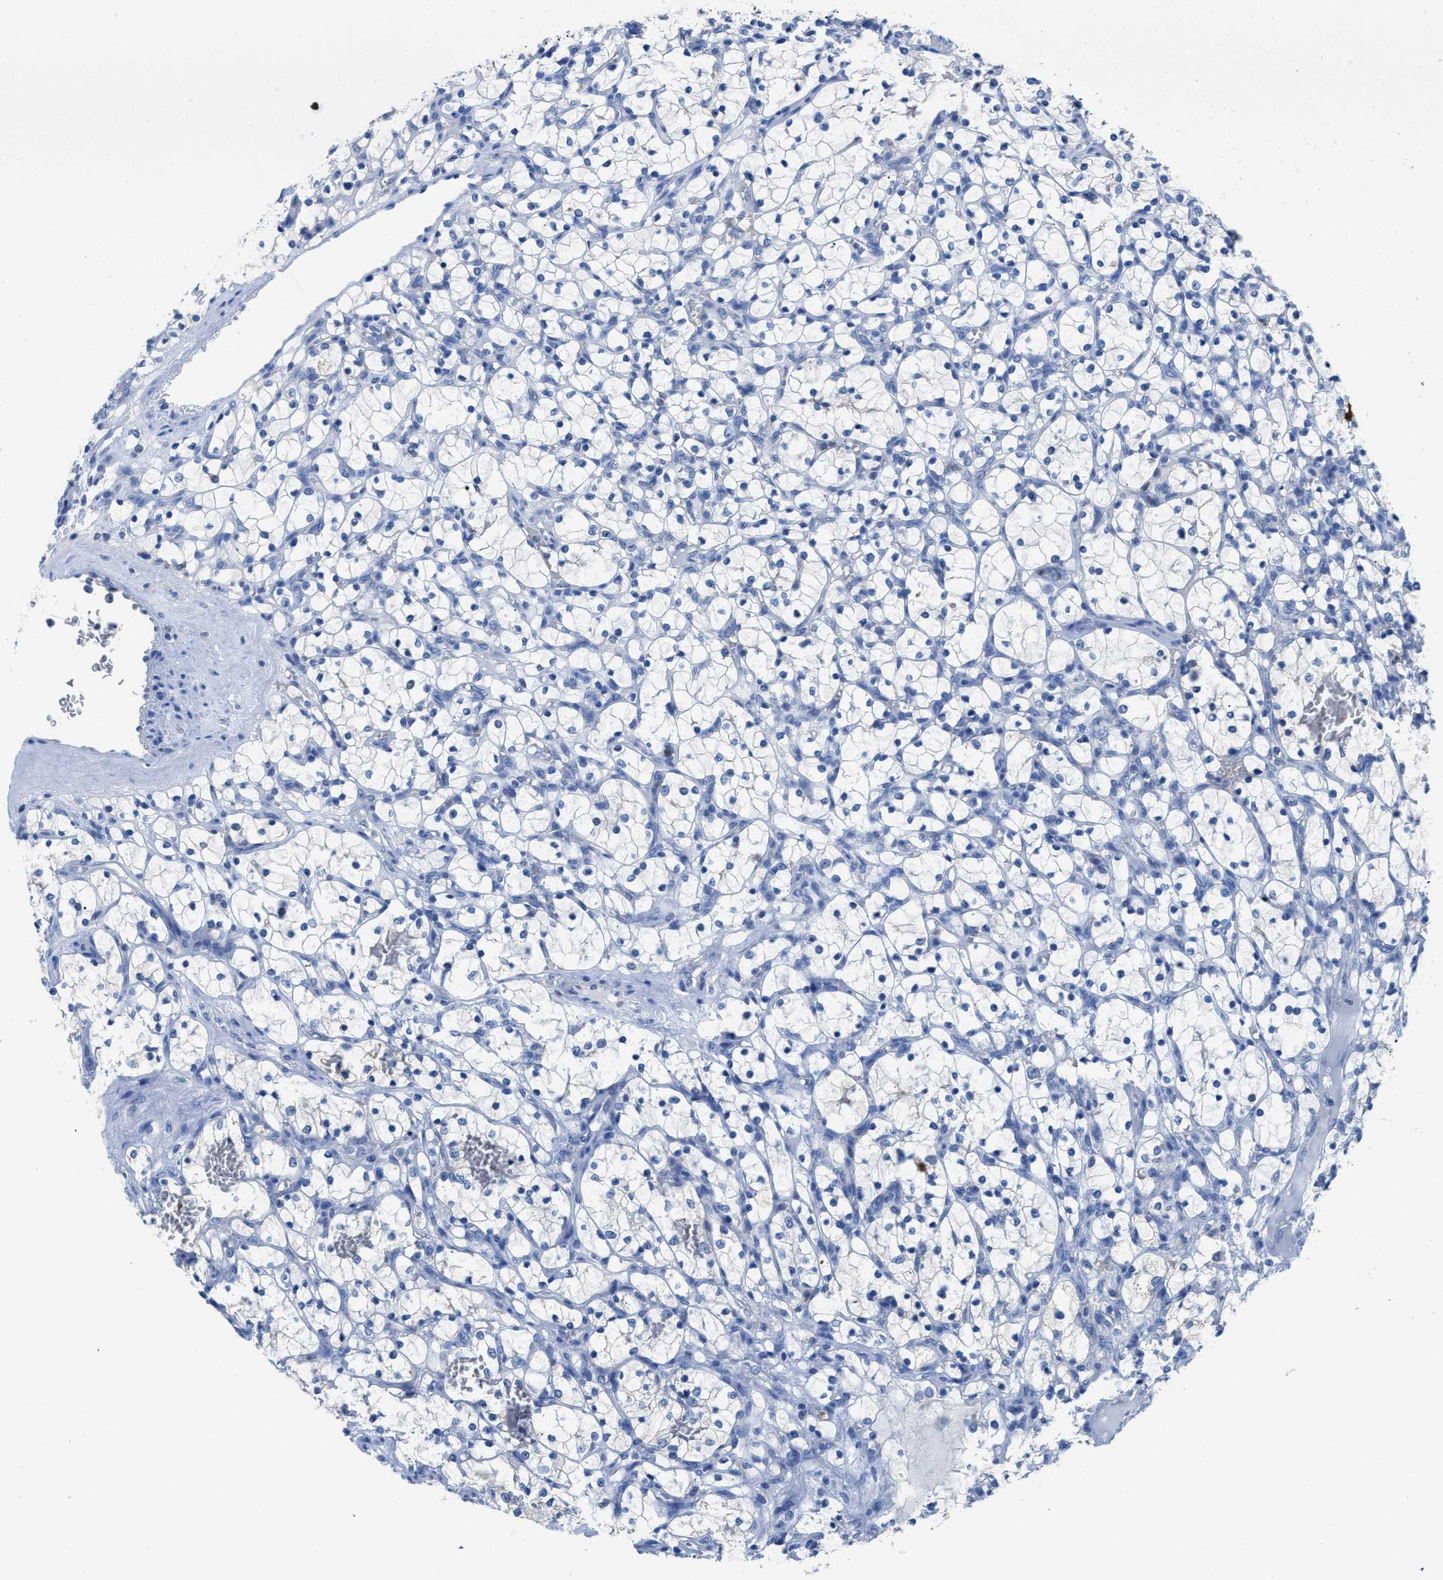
{"staining": {"intensity": "negative", "quantity": "none", "location": "none"}, "tissue": "renal cancer", "cell_type": "Tumor cells", "image_type": "cancer", "snomed": [{"axis": "morphology", "description": "Adenocarcinoma, NOS"}, {"axis": "topography", "description": "Kidney"}], "caption": "Protein analysis of renal cancer (adenocarcinoma) reveals no significant staining in tumor cells.", "gene": "NEB", "patient": {"sex": "female", "age": 69}}